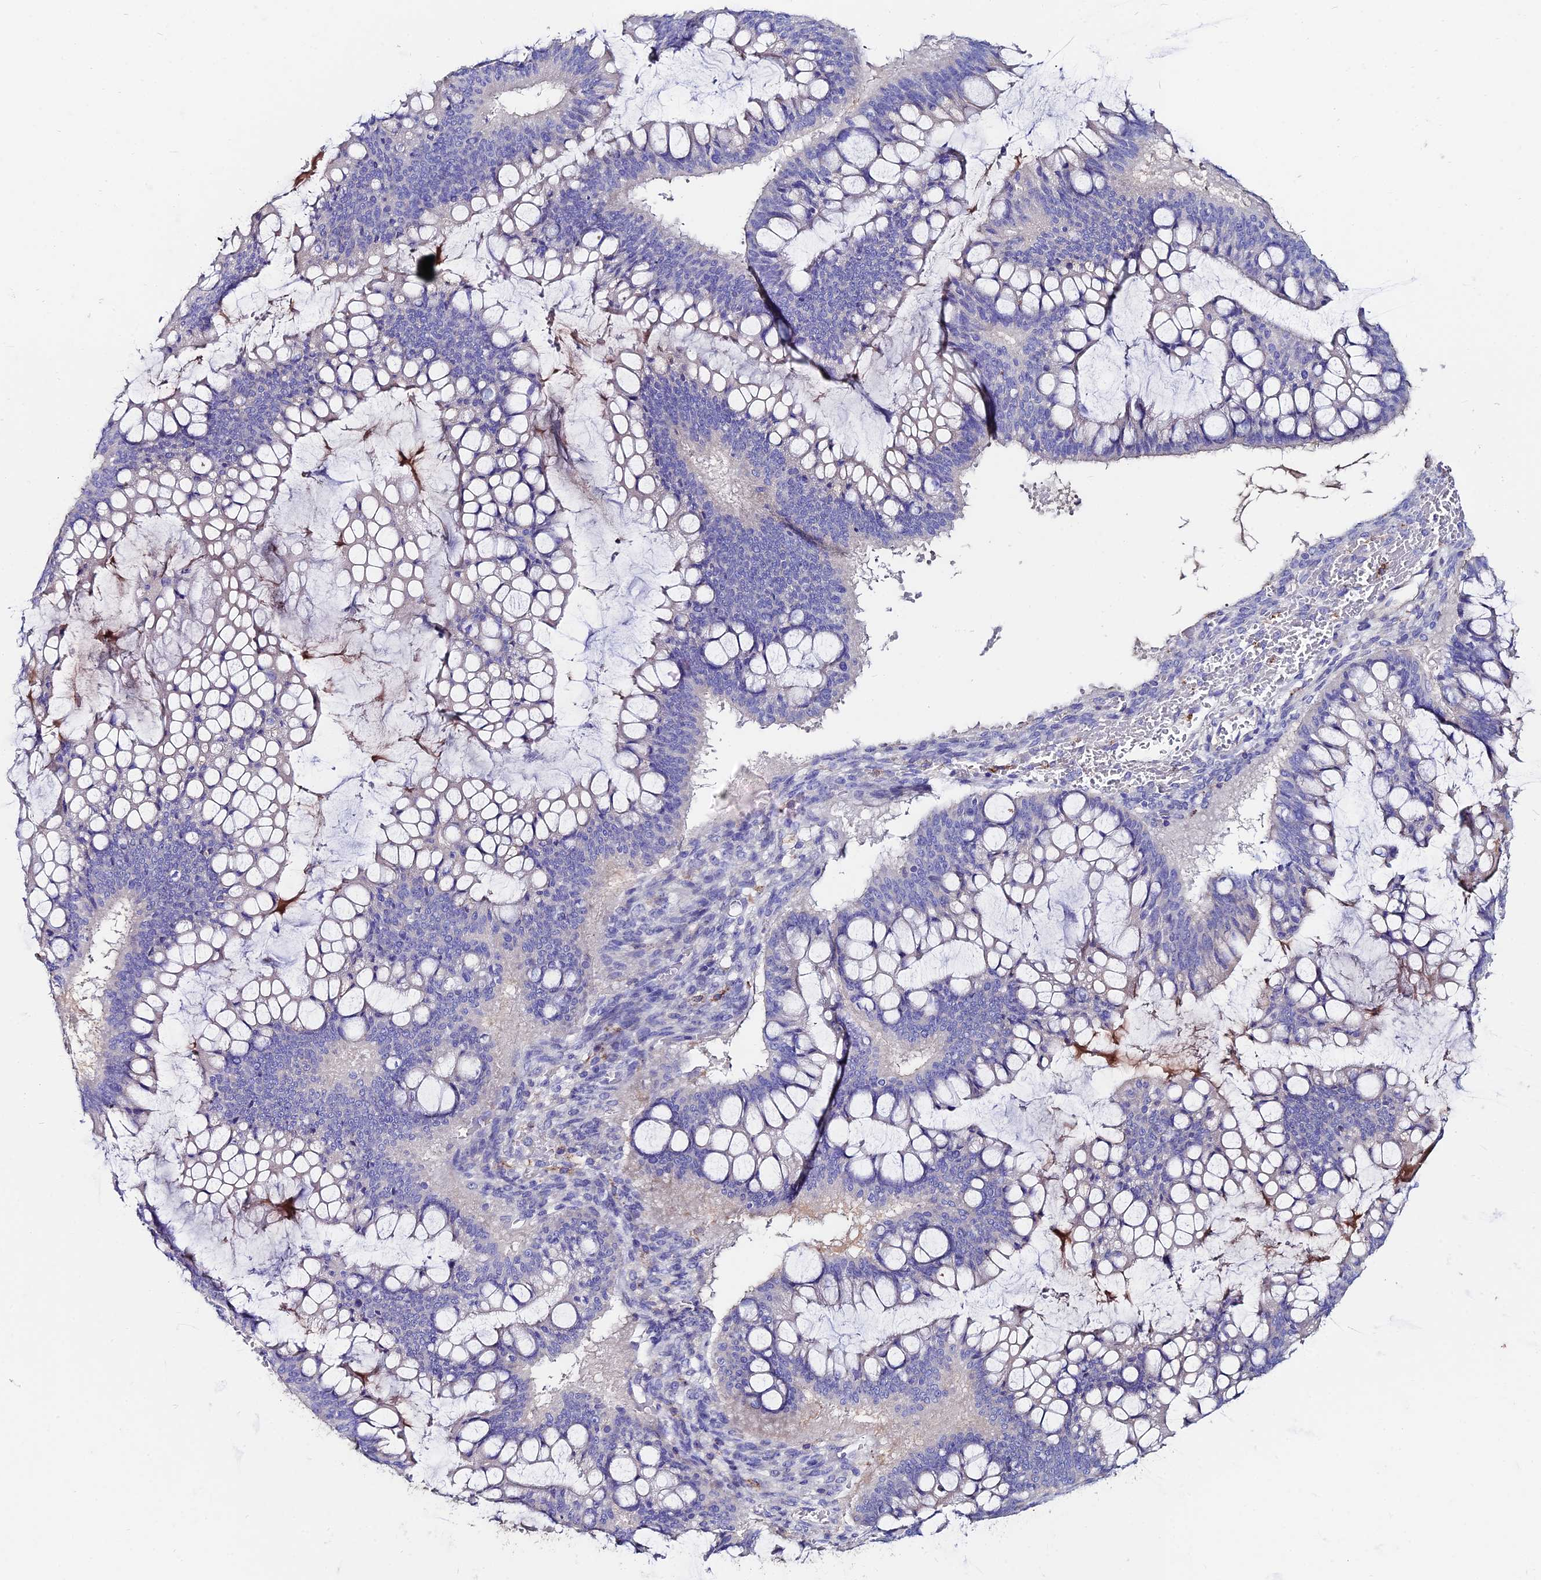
{"staining": {"intensity": "negative", "quantity": "none", "location": "none"}, "tissue": "ovarian cancer", "cell_type": "Tumor cells", "image_type": "cancer", "snomed": [{"axis": "morphology", "description": "Cystadenocarcinoma, mucinous, NOS"}, {"axis": "topography", "description": "Ovary"}], "caption": "Protein analysis of ovarian cancer demonstrates no significant expression in tumor cells.", "gene": "SLC25A16", "patient": {"sex": "female", "age": 73}}